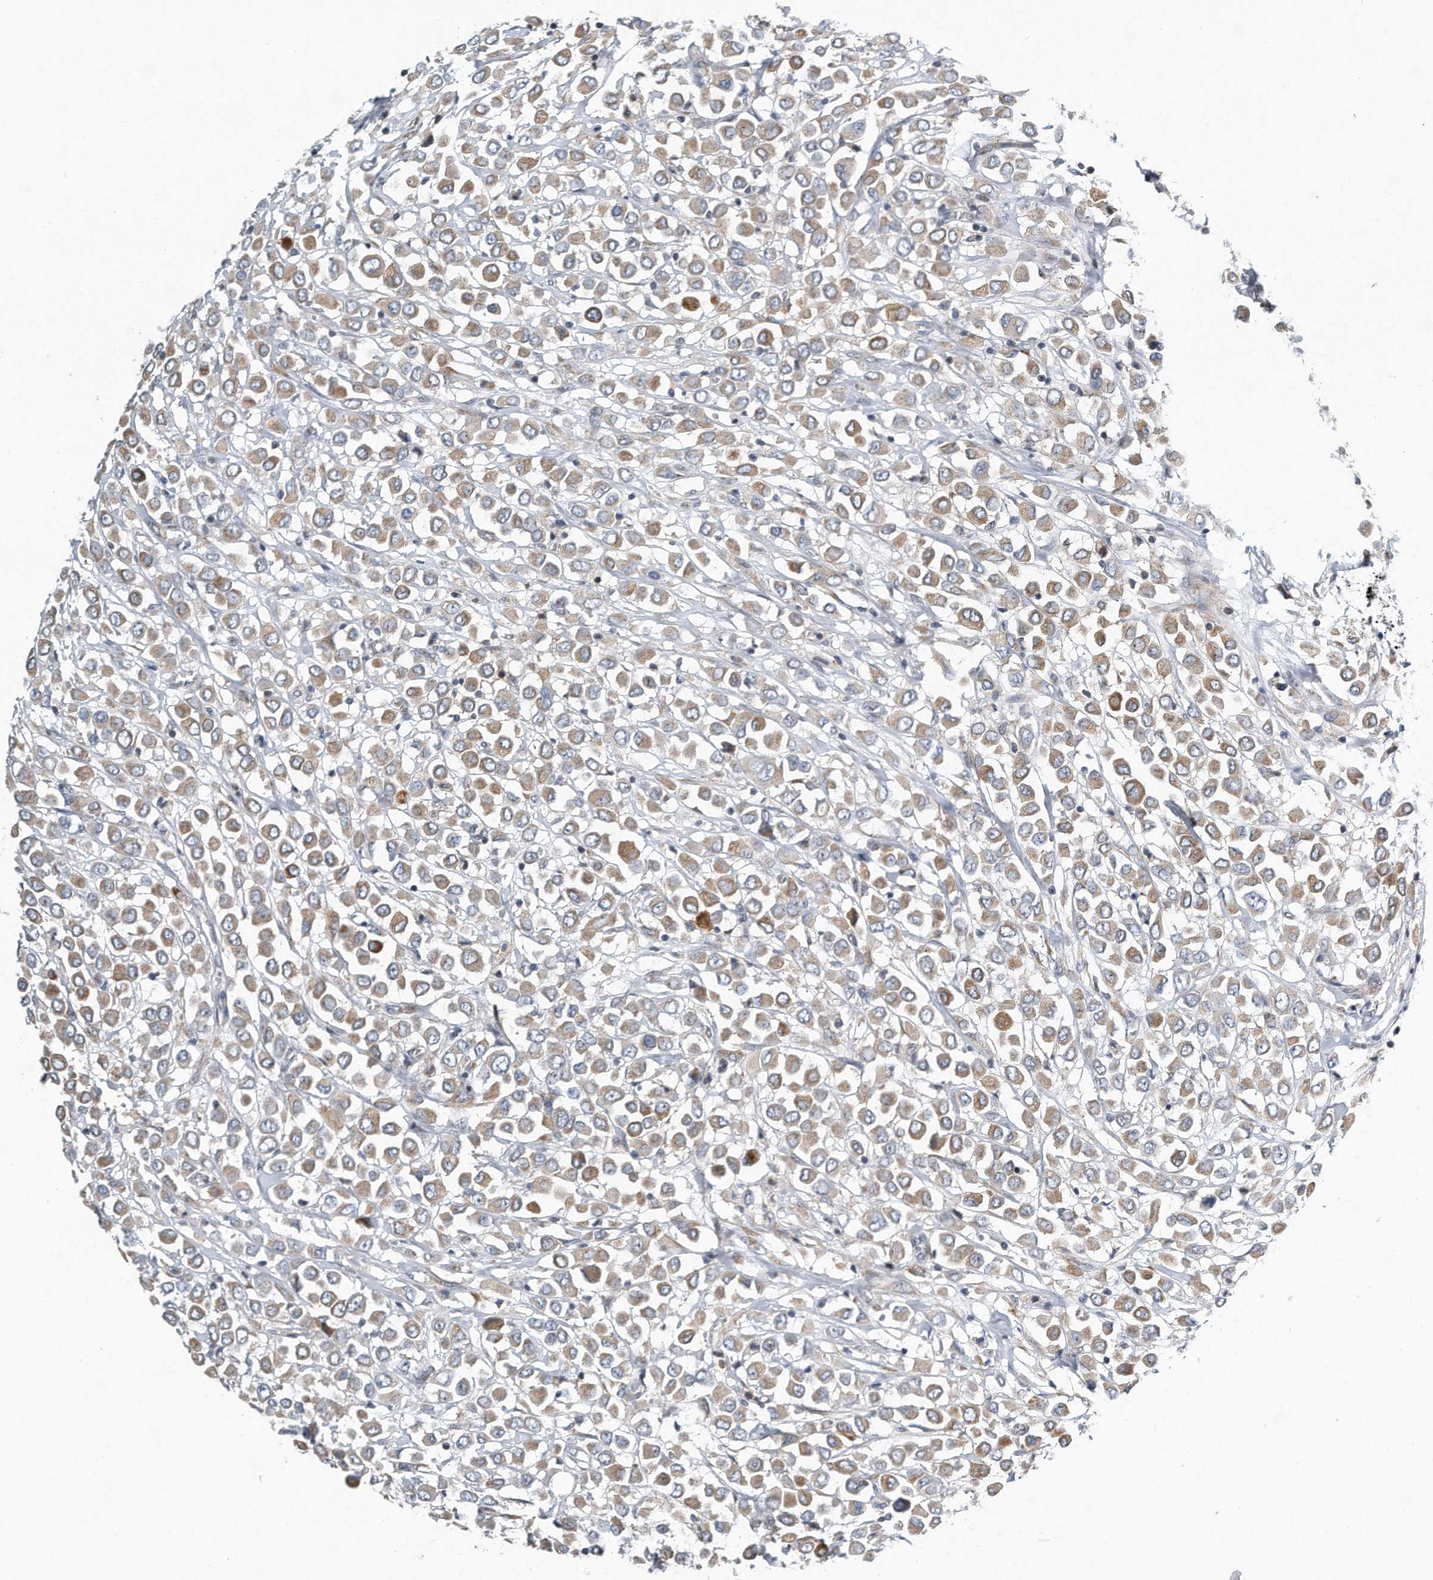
{"staining": {"intensity": "moderate", "quantity": ">75%", "location": "cytoplasmic/membranous"}, "tissue": "breast cancer", "cell_type": "Tumor cells", "image_type": "cancer", "snomed": [{"axis": "morphology", "description": "Duct carcinoma"}, {"axis": "topography", "description": "Breast"}], "caption": "This is an image of immunohistochemistry staining of intraductal carcinoma (breast), which shows moderate expression in the cytoplasmic/membranous of tumor cells.", "gene": "VLDLR", "patient": {"sex": "female", "age": 61}}